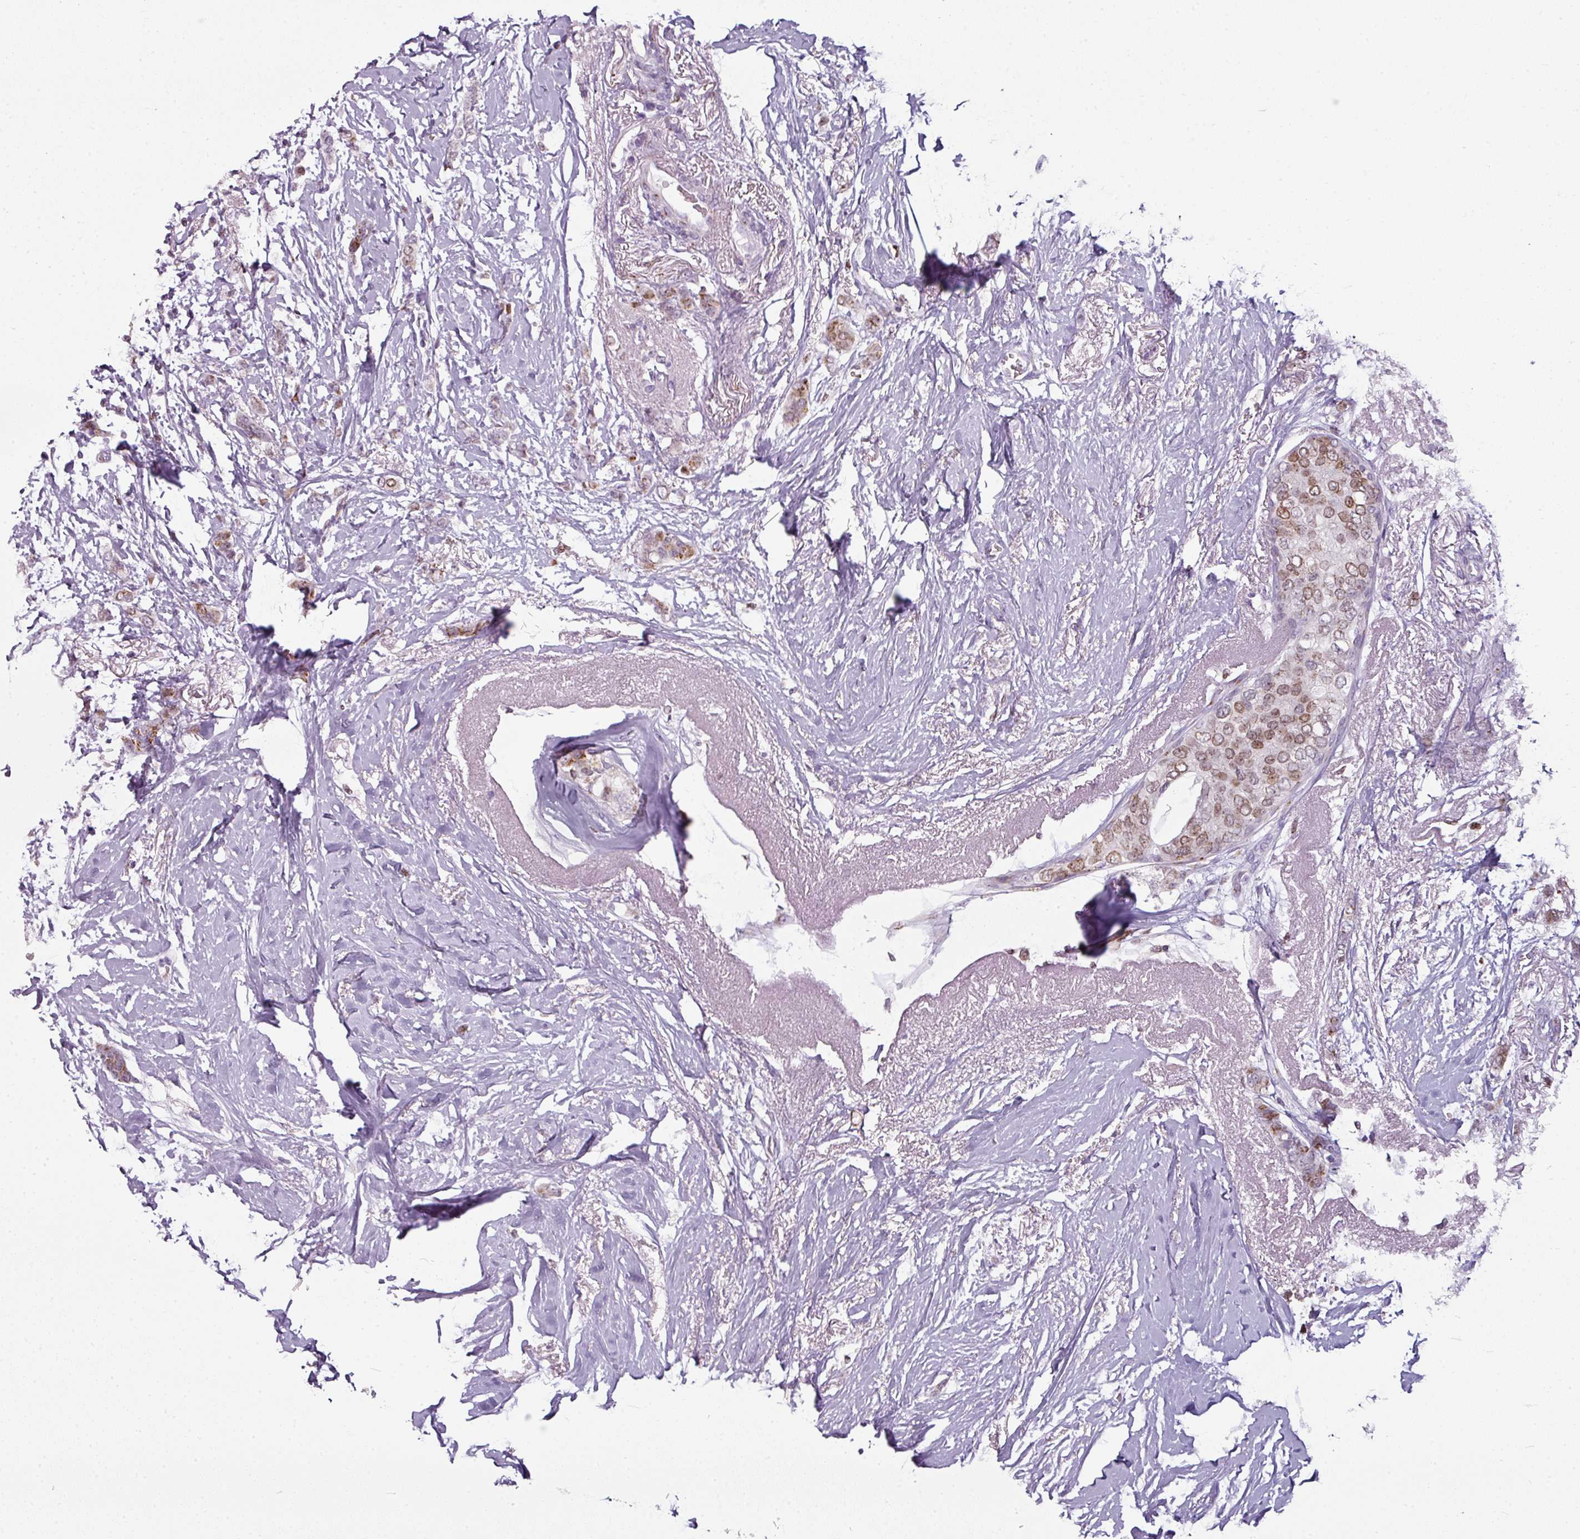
{"staining": {"intensity": "moderate", "quantity": "25%-75%", "location": "cytoplasmic/membranous,nuclear"}, "tissue": "breast cancer", "cell_type": "Tumor cells", "image_type": "cancer", "snomed": [{"axis": "morphology", "description": "Duct carcinoma"}, {"axis": "topography", "description": "Breast"}], "caption": "Immunohistochemistry (IHC) staining of invasive ductal carcinoma (breast), which demonstrates medium levels of moderate cytoplasmic/membranous and nuclear staining in approximately 25%-75% of tumor cells indicating moderate cytoplasmic/membranous and nuclear protein staining. The staining was performed using DAB (3,3'-diaminobenzidine) (brown) for protein detection and nuclei were counterstained in hematoxylin (blue).", "gene": "SYT8", "patient": {"sex": "female", "age": 72}}